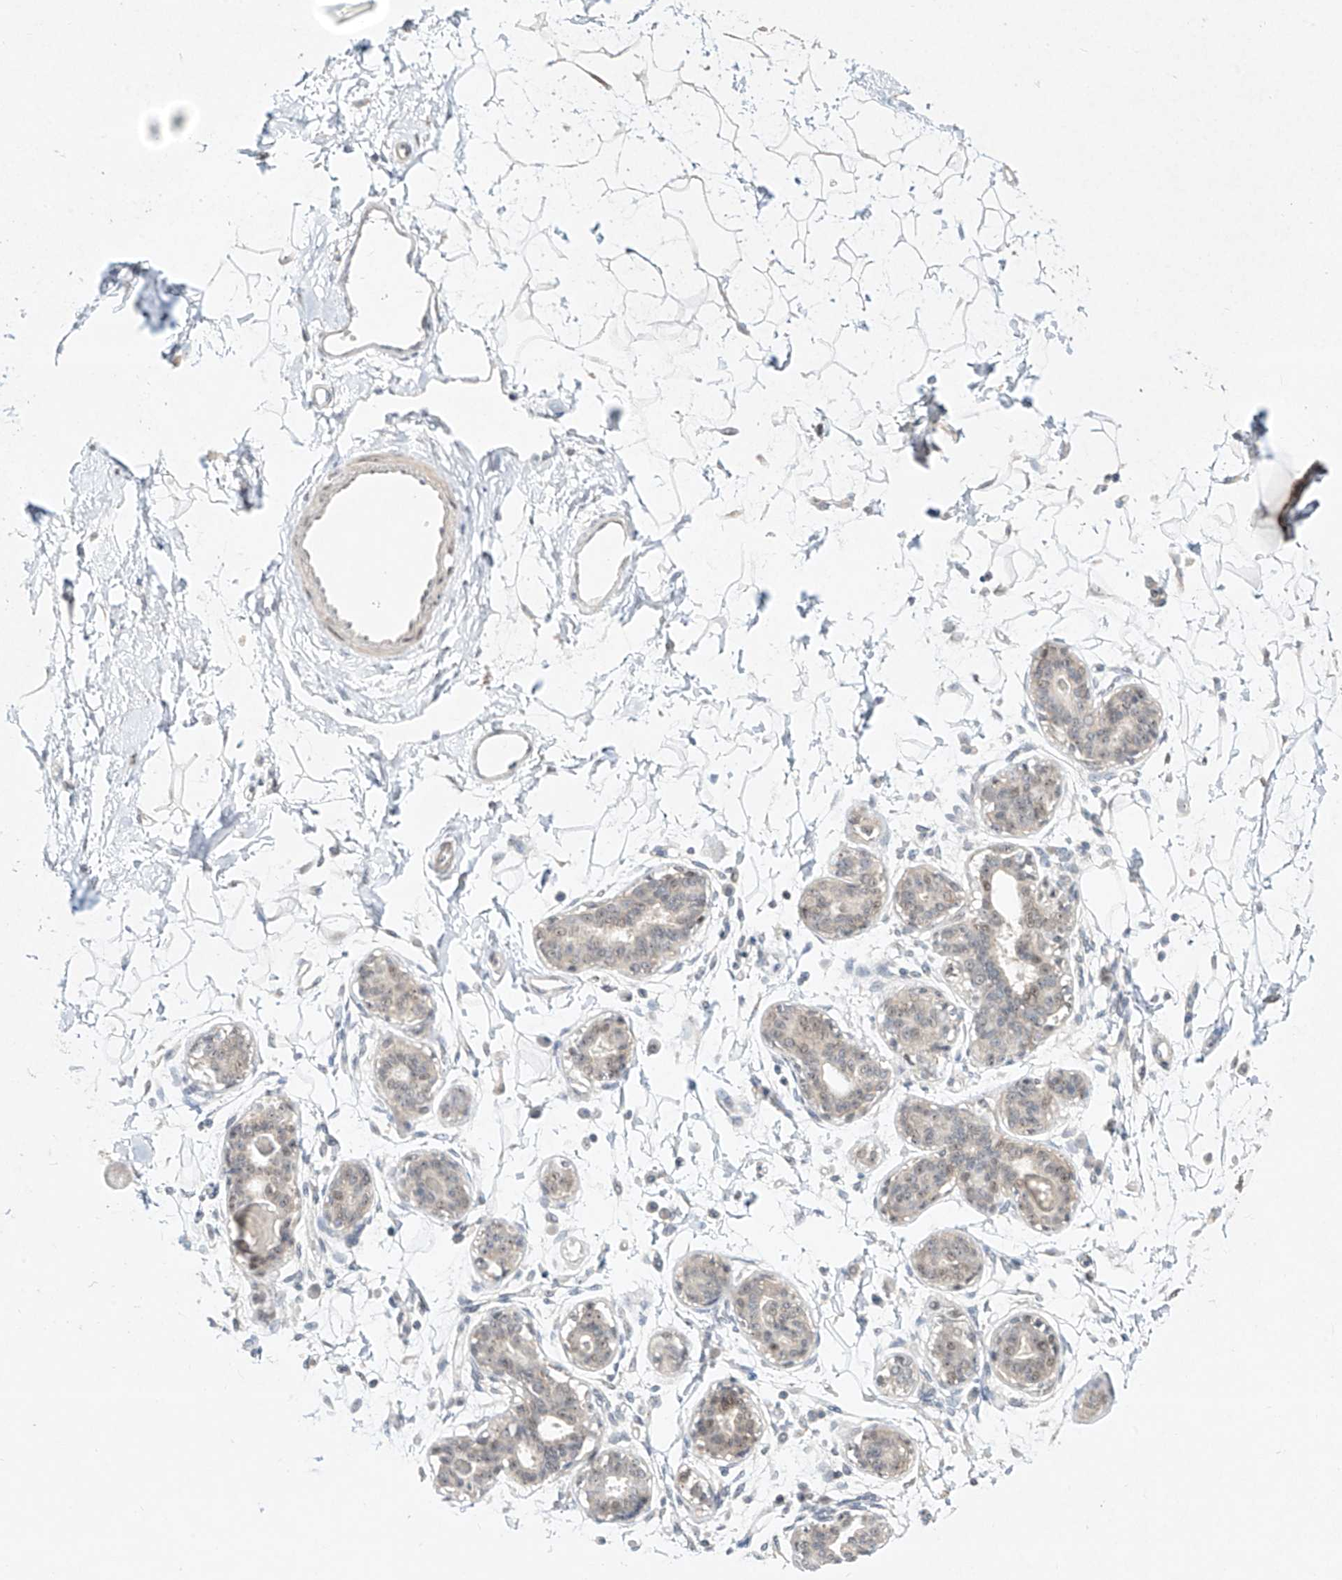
{"staining": {"intensity": "moderate", "quantity": ">75%", "location": "cytoplasmic/membranous,nuclear"}, "tissue": "breast", "cell_type": "Adipocytes", "image_type": "normal", "snomed": [{"axis": "morphology", "description": "Normal tissue, NOS"}, {"axis": "topography", "description": "Breast"}], "caption": "A photomicrograph of breast stained for a protein displays moderate cytoplasmic/membranous,nuclear brown staining in adipocytes.", "gene": "TASP1", "patient": {"sex": "female", "age": 45}}